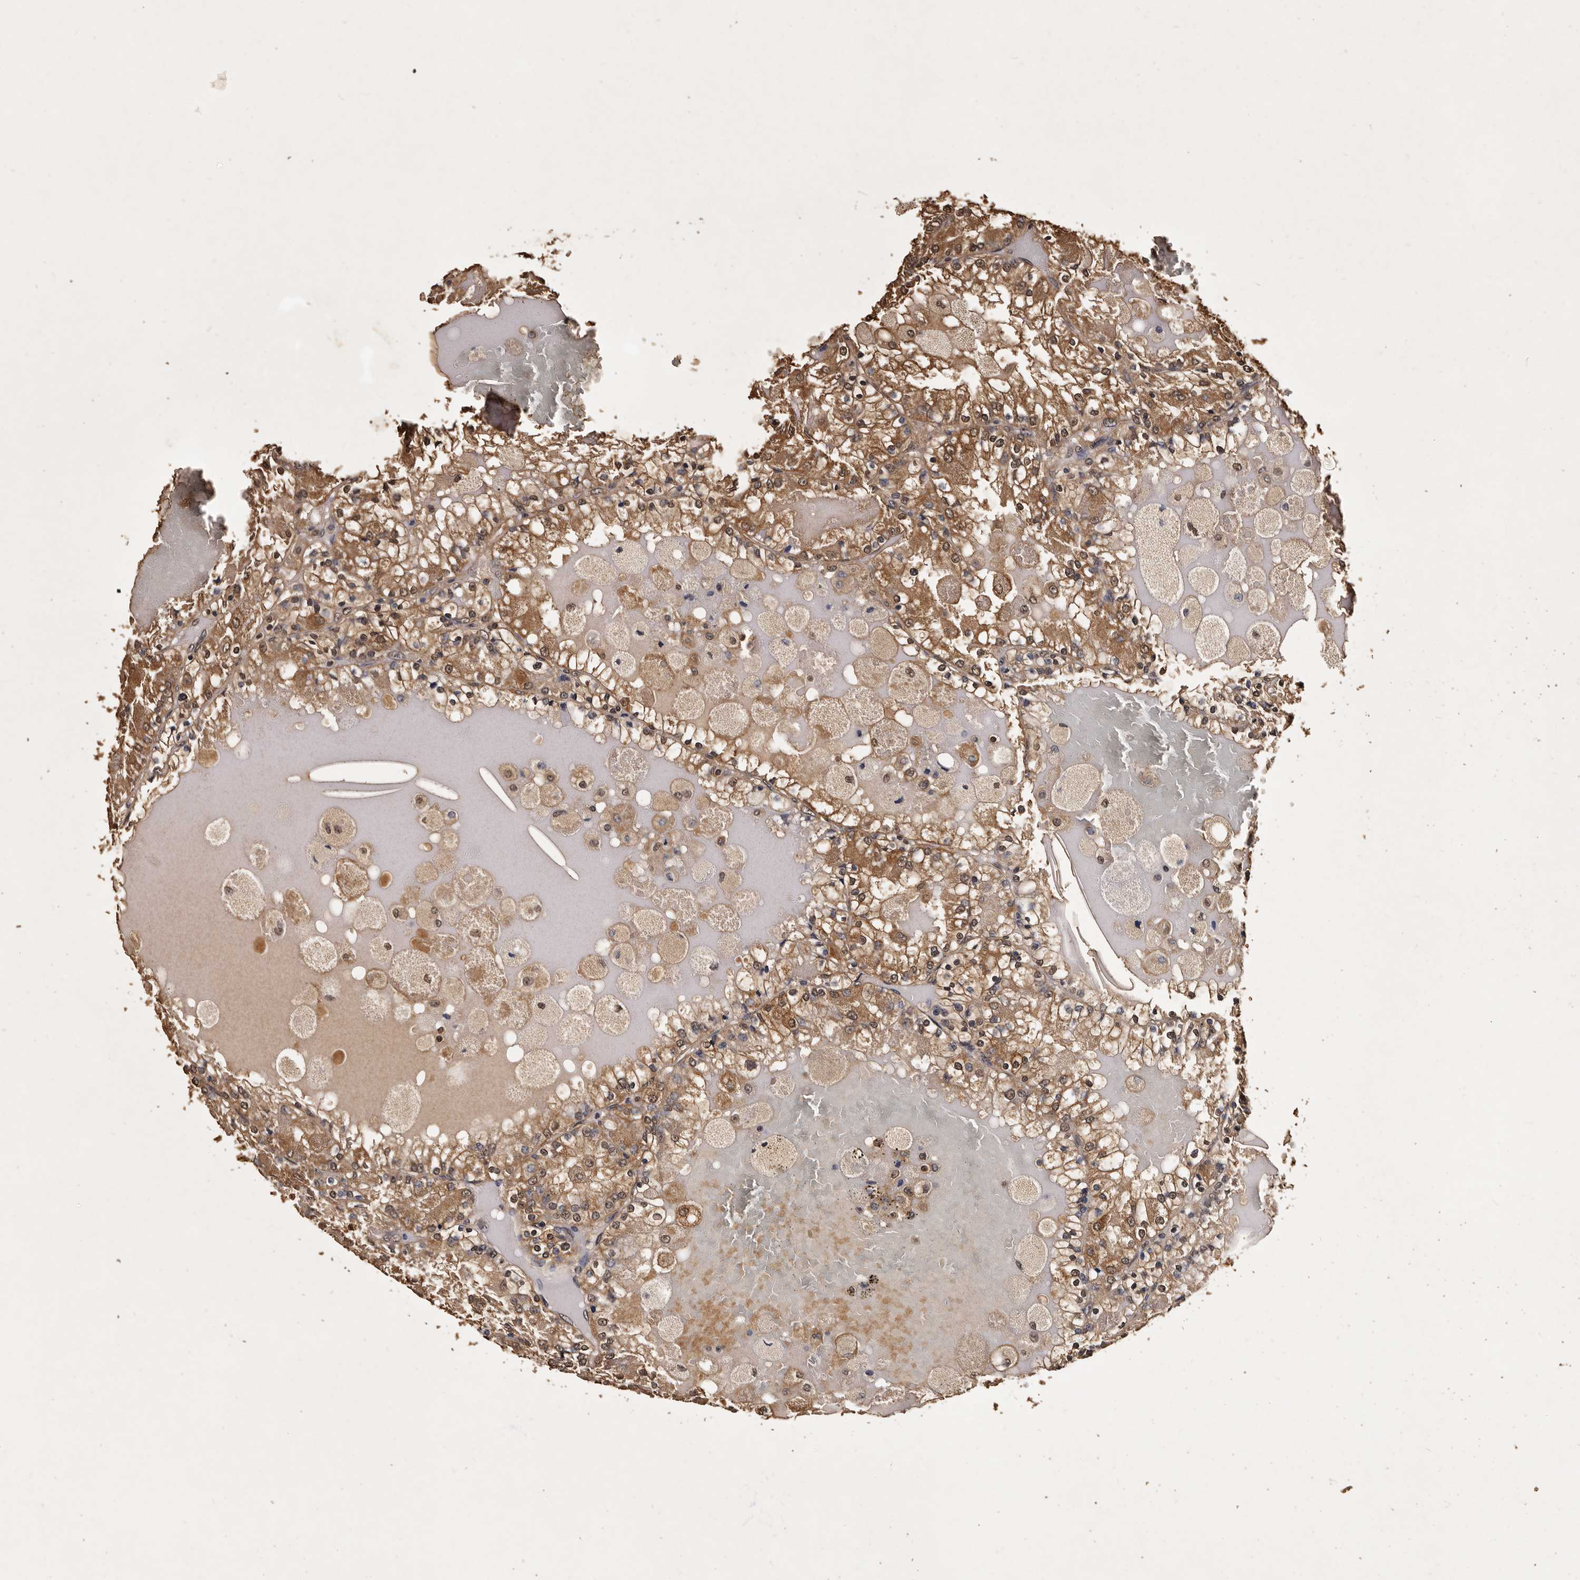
{"staining": {"intensity": "moderate", "quantity": ">75%", "location": "cytoplasmic/membranous"}, "tissue": "renal cancer", "cell_type": "Tumor cells", "image_type": "cancer", "snomed": [{"axis": "morphology", "description": "Adenocarcinoma, NOS"}, {"axis": "topography", "description": "Kidney"}], "caption": "A brown stain labels moderate cytoplasmic/membranous expression of a protein in human adenocarcinoma (renal) tumor cells.", "gene": "PARS2", "patient": {"sex": "female", "age": 56}}